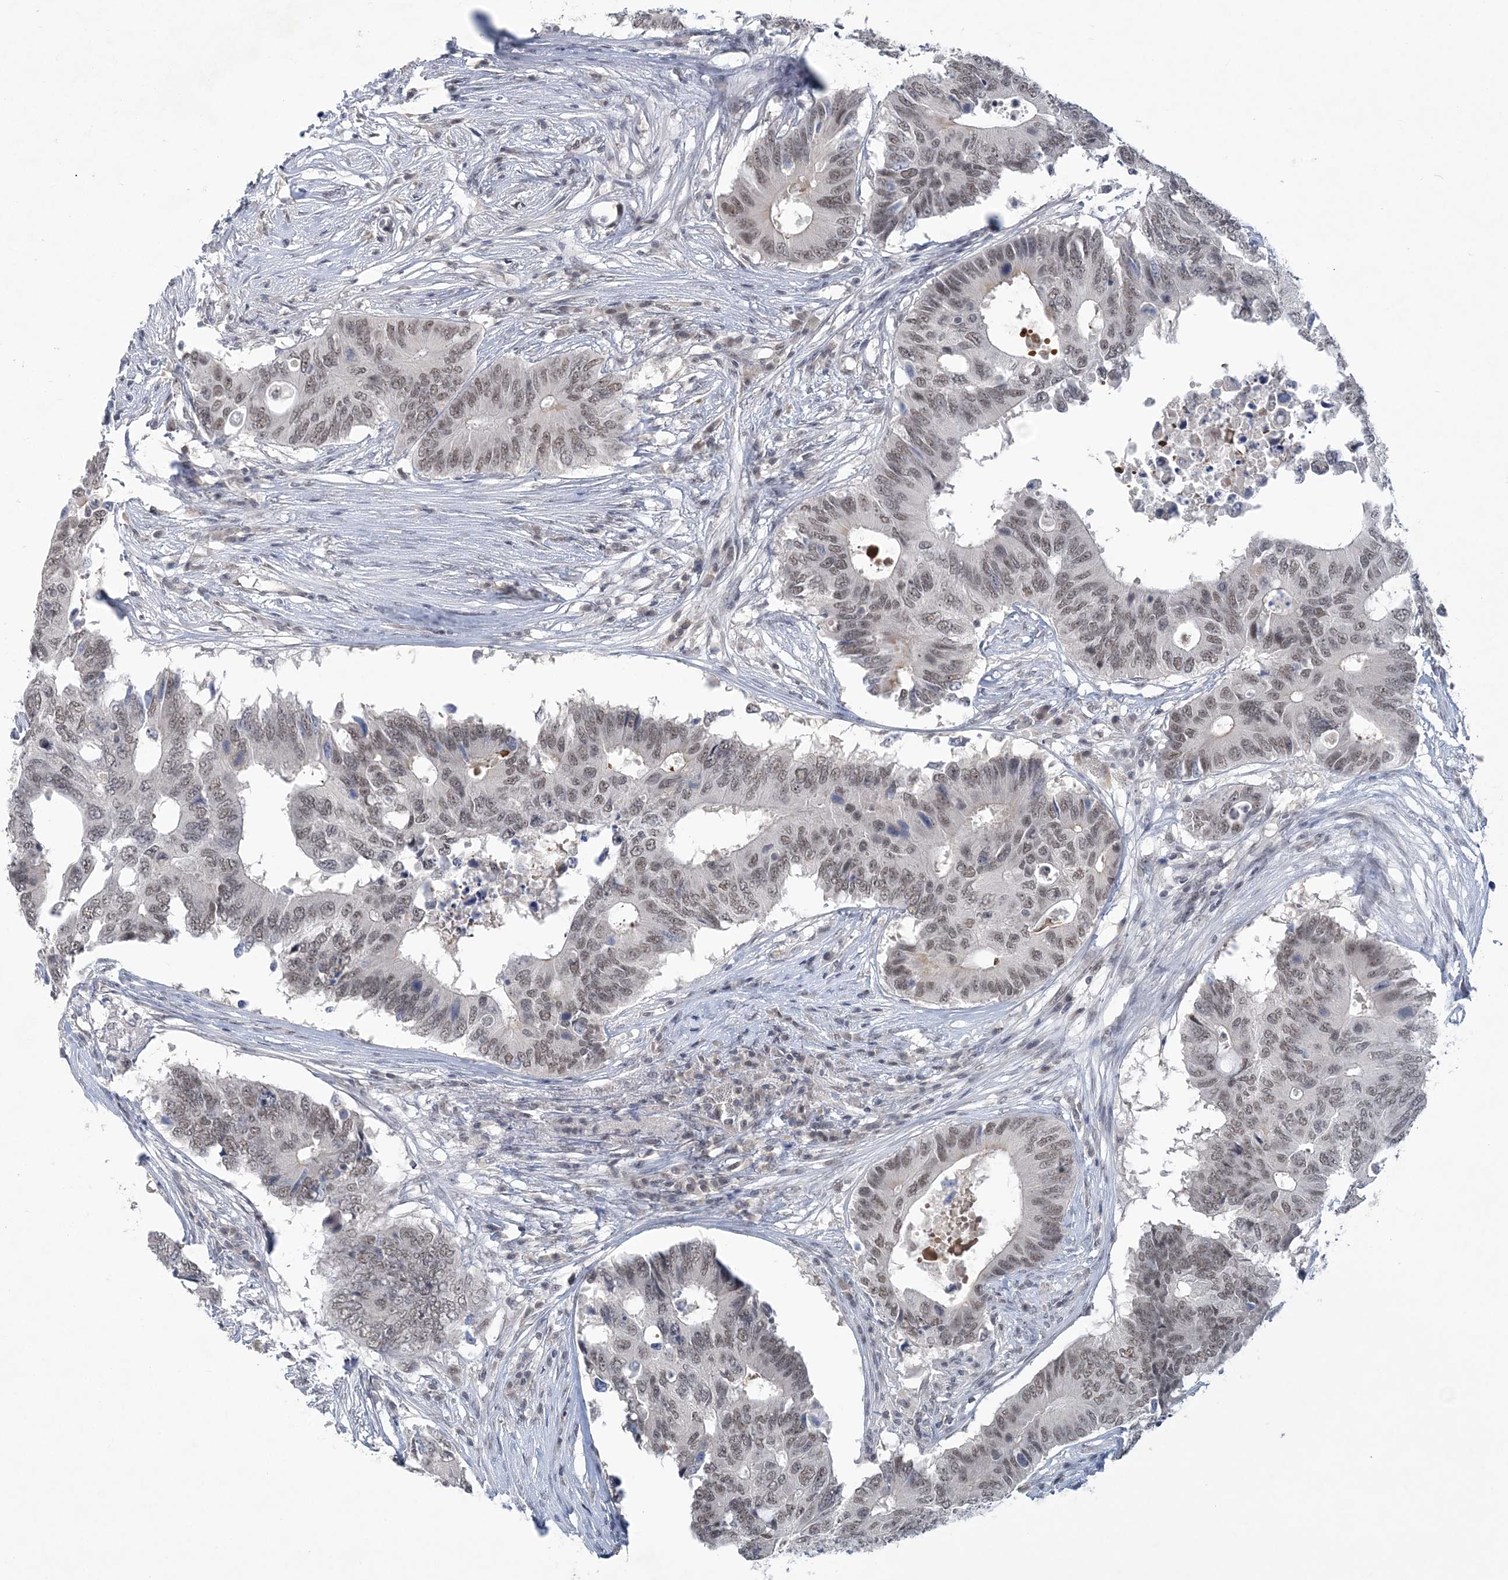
{"staining": {"intensity": "moderate", "quantity": ">75%", "location": "nuclear"}, "tissue": "colorectal cancer", "cell_type": "Tumor cells", "image_type": "cancer", "snomed": [{"axis": "morphology", "description": "Adenocarcinoma, NOS"}, {"axis": "topography", "description": "Colon"}], "caption": "Moderate nuclear protein positivity is appreciated in approximately >75% of tumor cells in colorectal cancer (adenocarcinoma).", "gene": "KMT2D", "patient": {"sex": "male", "age": 71}}